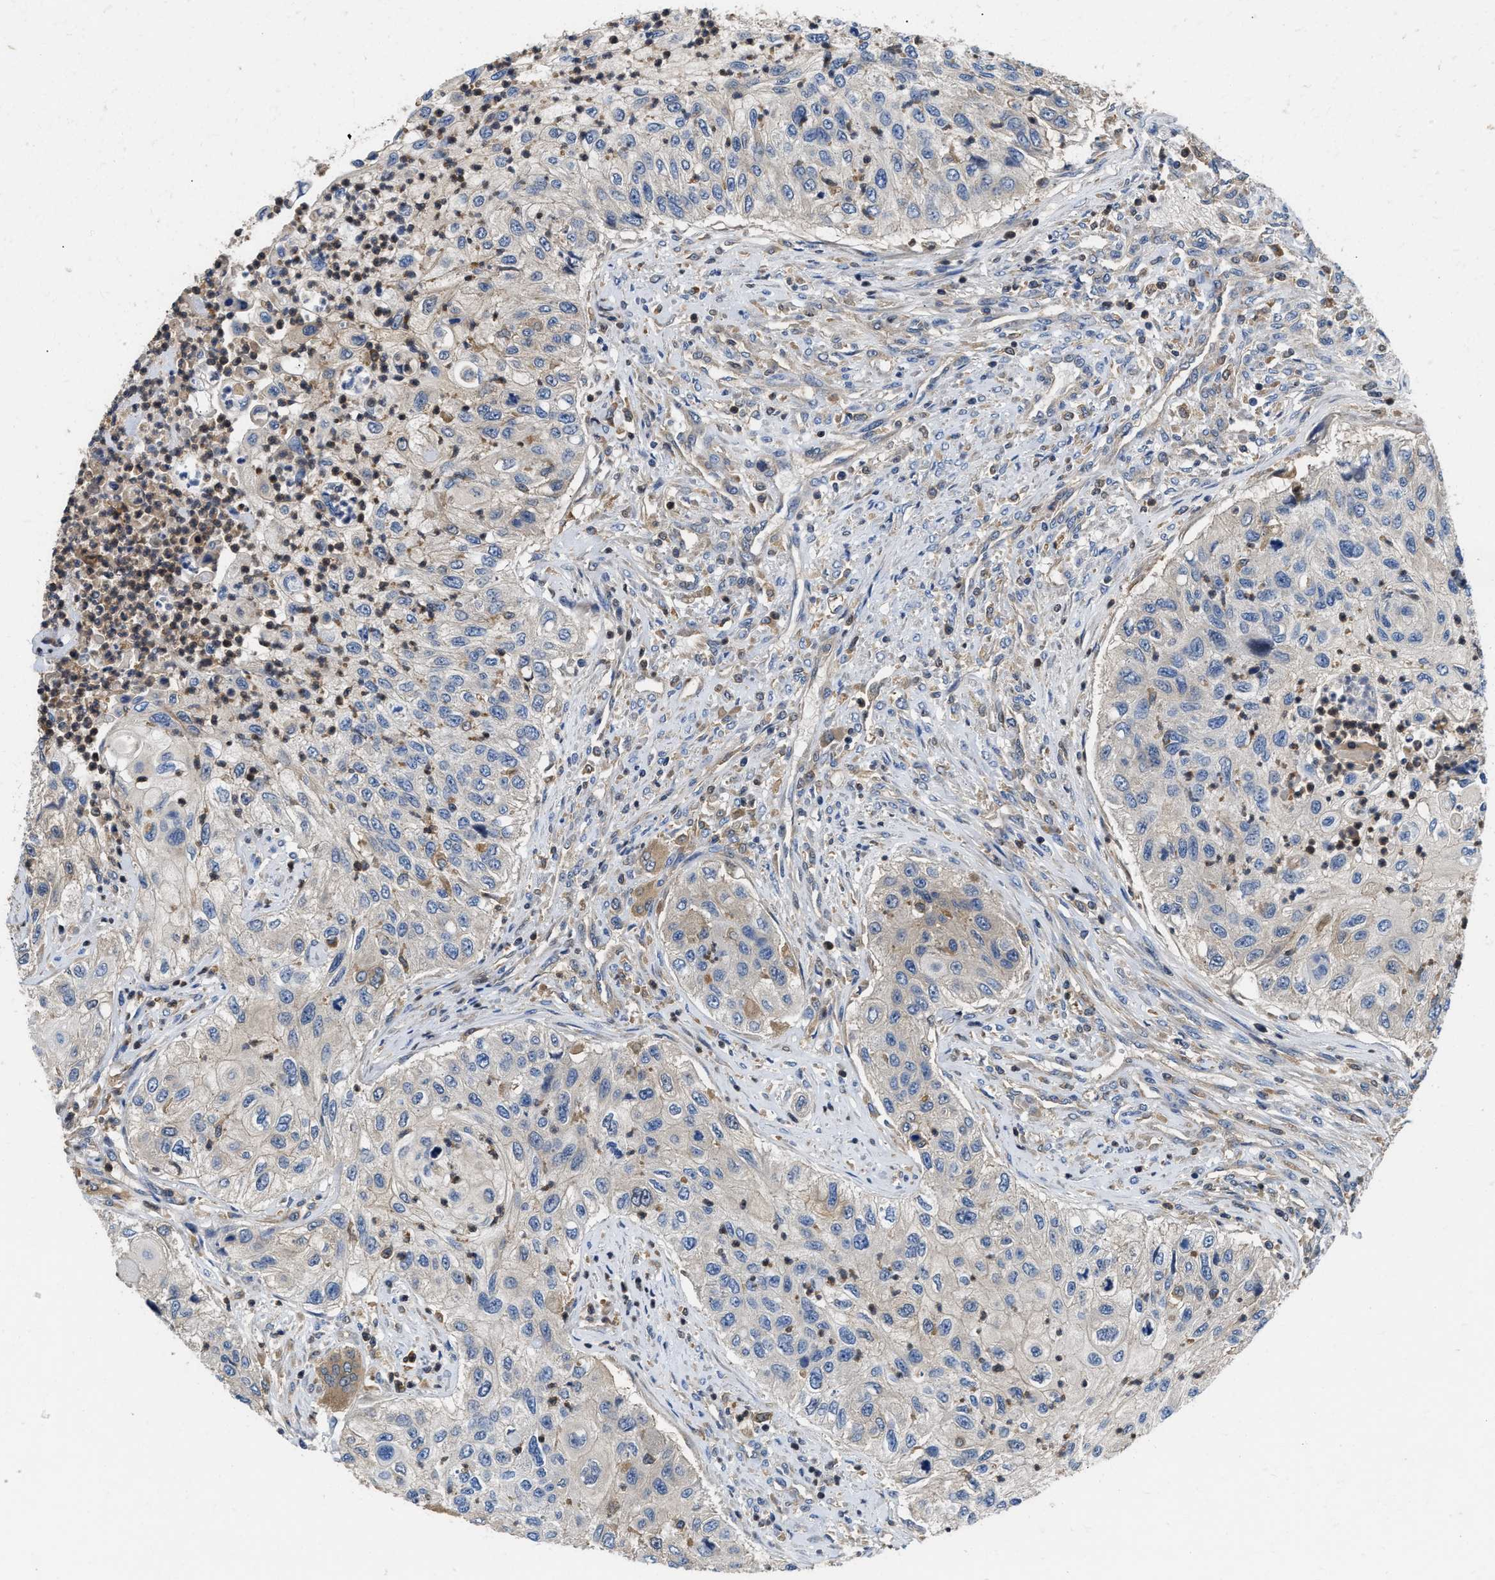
{"staining": {"intensity": "negative", "quantity": "none", "location": "none"}, "tissue": "urothelial cancer", "cell_type": "Tumor cells", "image_type": "cancer", "snomed": [{"axis": "morphology", "description": "Urothelial carcinoma, High grade"}, {"axis": "topography", "description": "Urinary bladder"}], "caption": "An image of high-grade urothelial carcinoma stained for a protein reveals no brown staining in tumor cells. The staining was performed using DAB (3,3'-diaminobenzidine) to visualize the protein expression in brown, while the nuclei were stained in blue with hematoxylin (Magnification: 20x).", "gene": "OSTF1", "patient": {"sex": "female", "age": 60}}